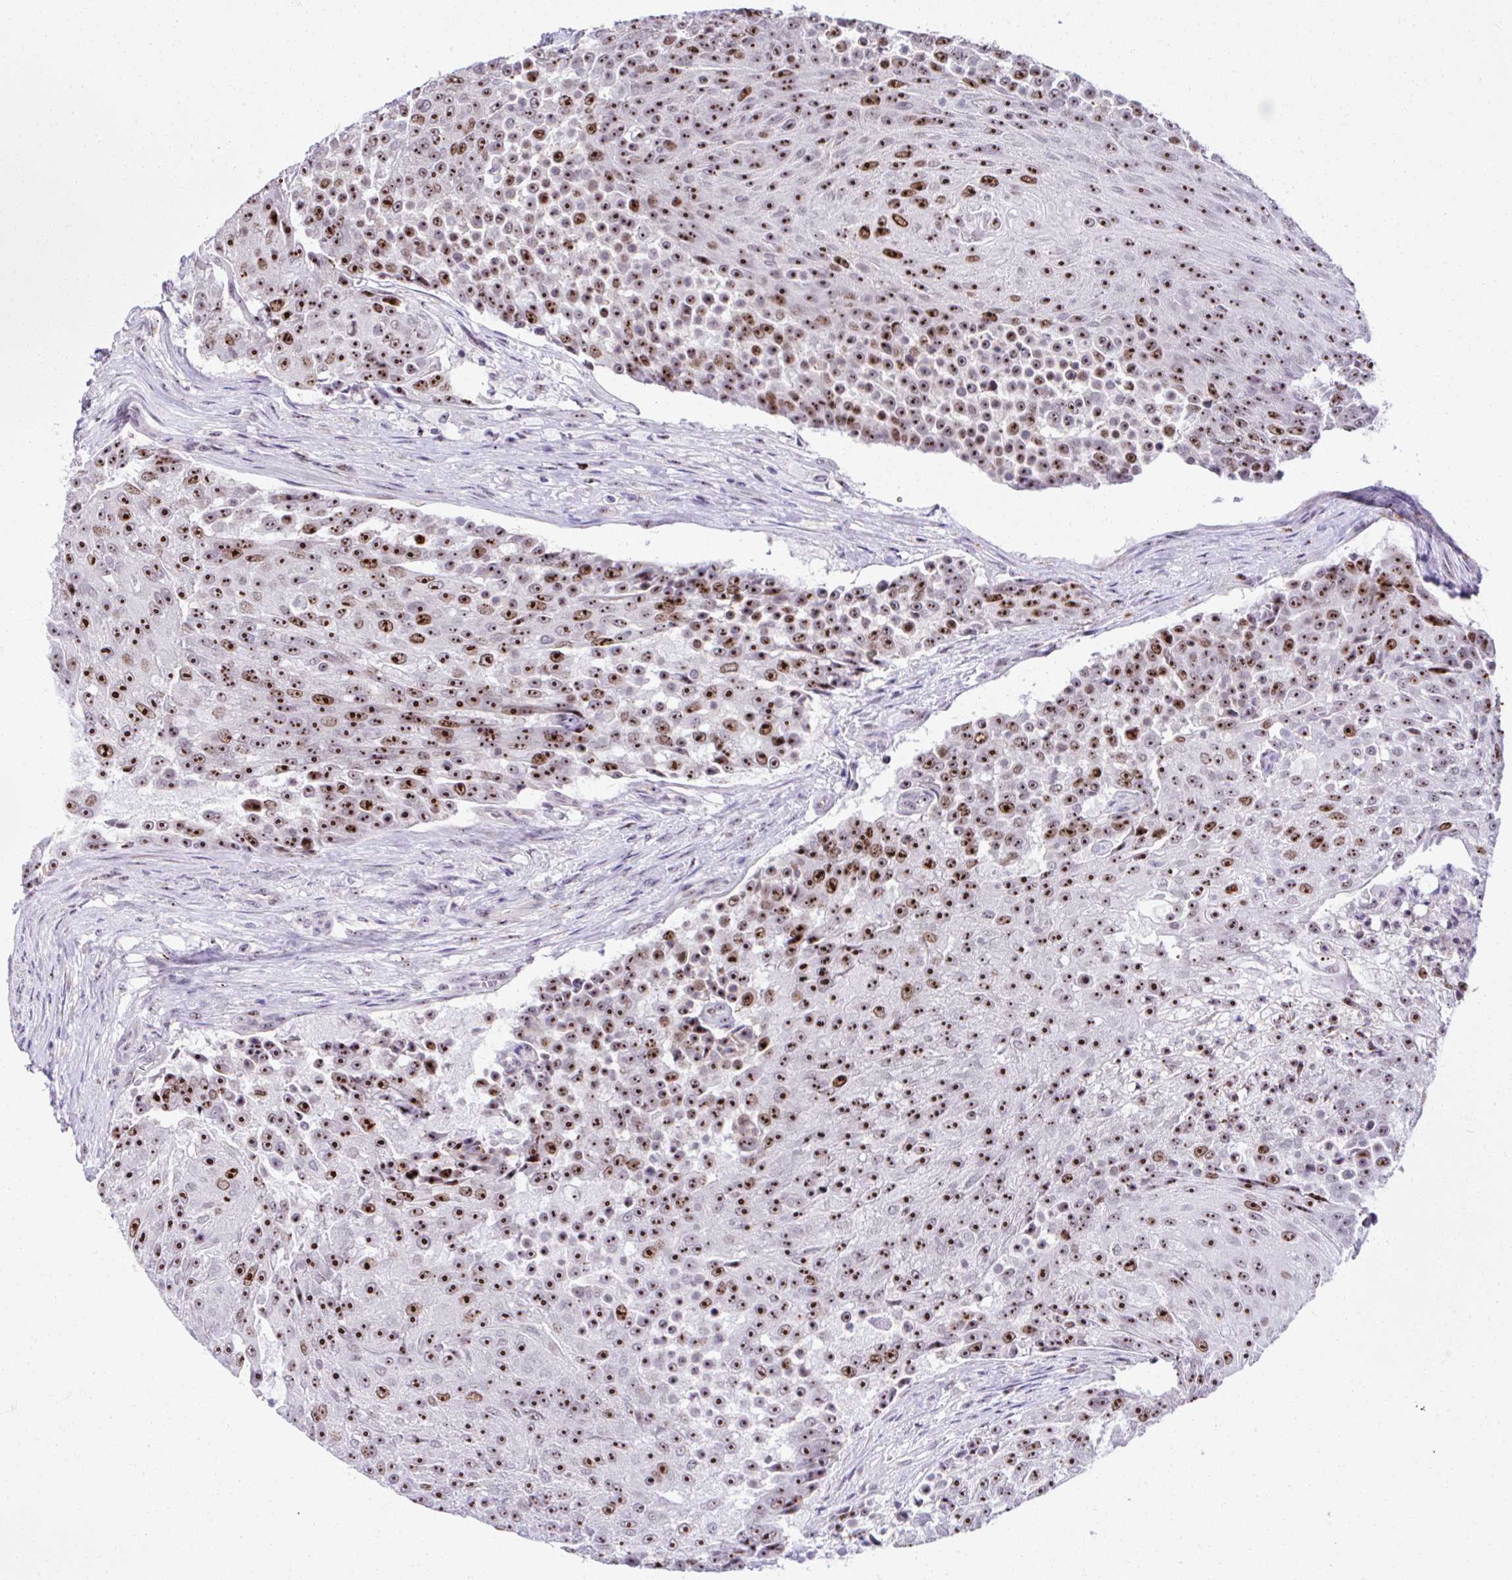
{"staining": {"intensity": "strong", "quantity": ">75%", "location": "nuclear"}, "tissue": "urothelial cancer", "cell_type": "Tumor cells", "image_type": "cancer", "snomed": [{"axis": "morphology", "description": "Urothelial carcinoma, High grade"}, {"axis": "topography", "description": "Urinary bladder"}], "caption": "DAB immunohistochemical staining of high-grade urothelial carcinoma shows strong nuclear protein expression in approximately >75% of tumor cells.", "gene": "CEP72", "patient": {"sex": "female", "age": 63}}